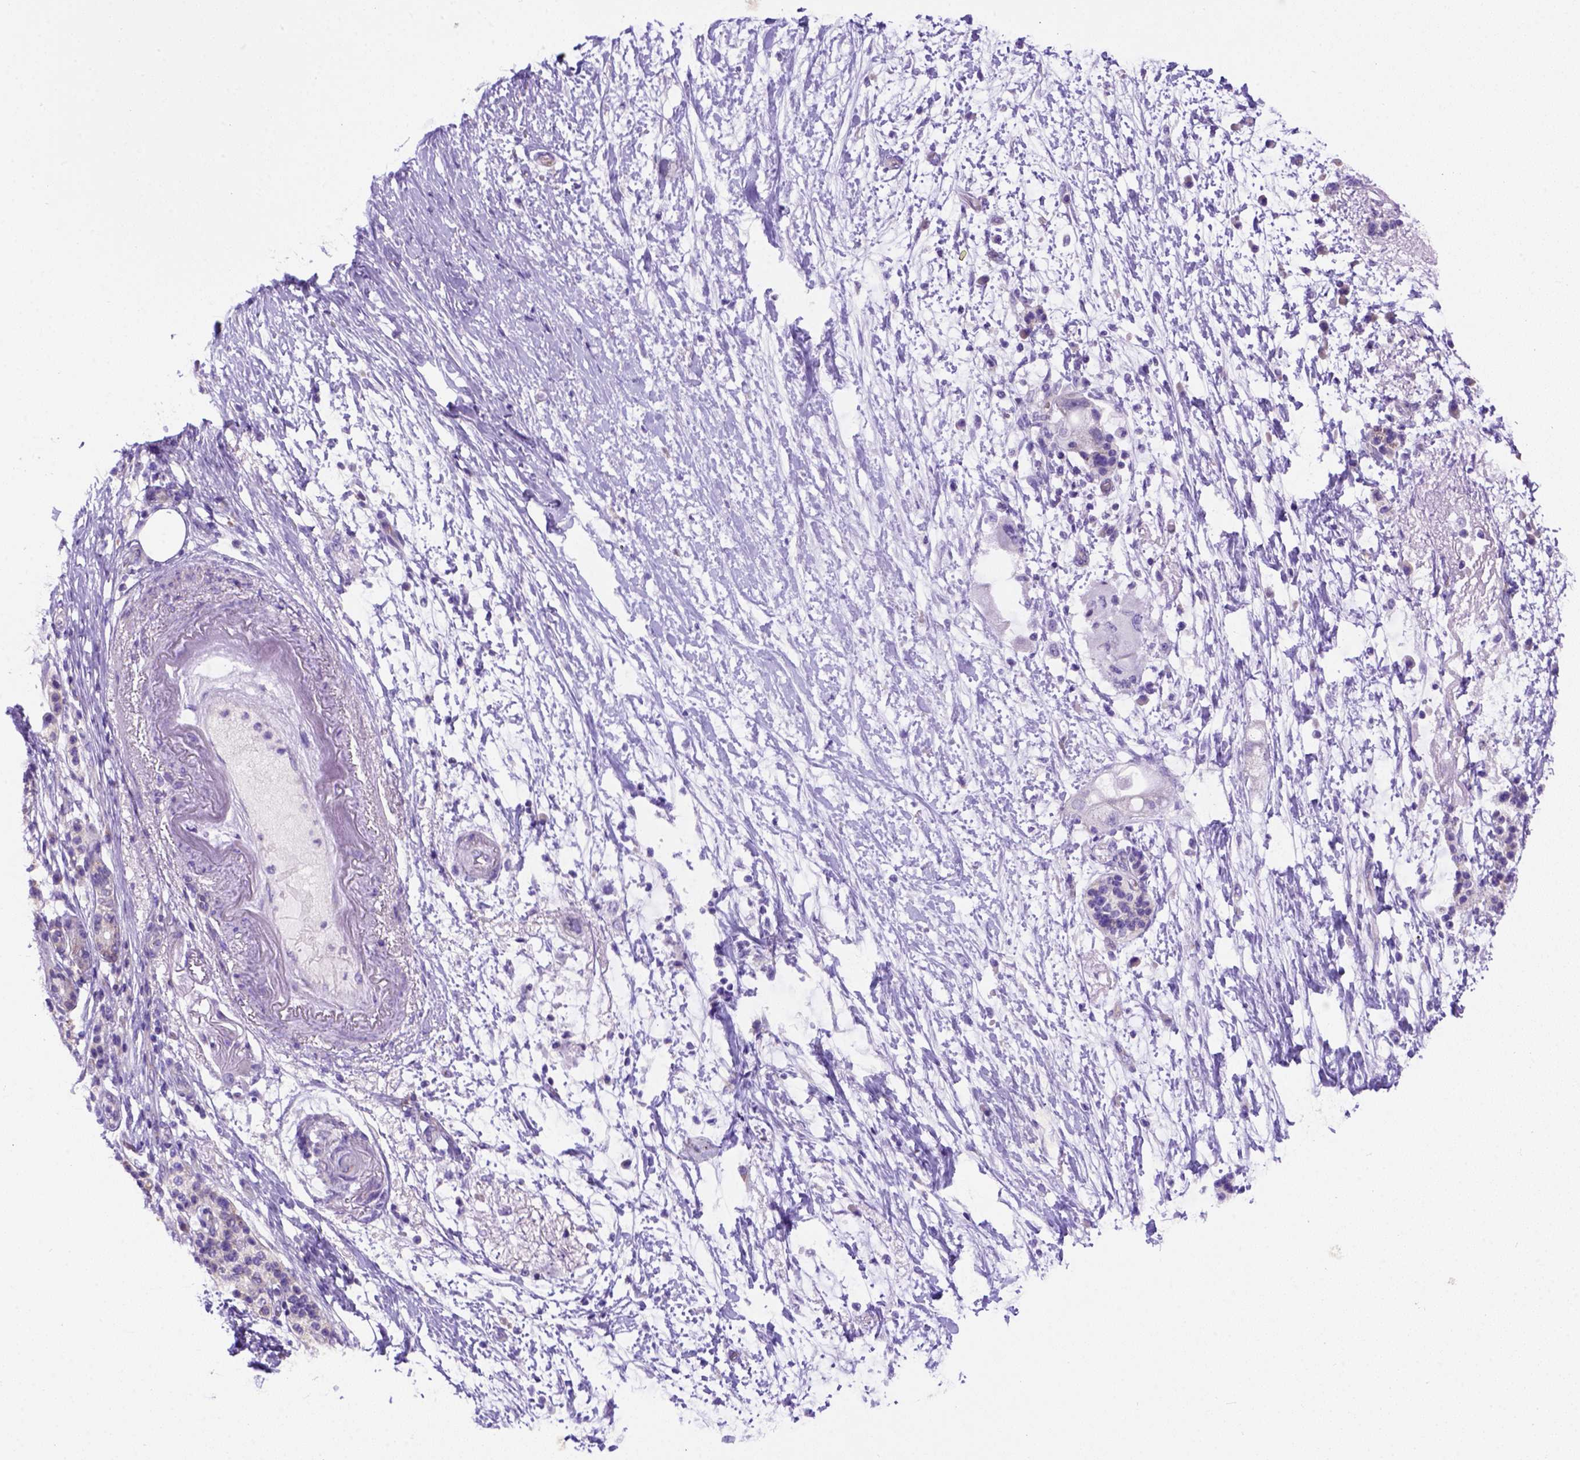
{"staining": {"intensity": "negative", "quantity": "none", "location": "none"}, "tissue": "pancreatic cancer", "cell_type": "Tumor cells", "image_type": "cancer", "snomed": [{"axis": "morphology", "description": "Adenocarcinoma, NOS"}, {"axis": "topography", "description": "Pancreas"}], "caption": "IHC micrograph of neoplastic tissue: adenocarcinoma (pancreatic) stained with DAB shows no significant protein expression in tumor cells.", "gene": "FOXI1", "patient": {"sex": "female", "age": 72}}